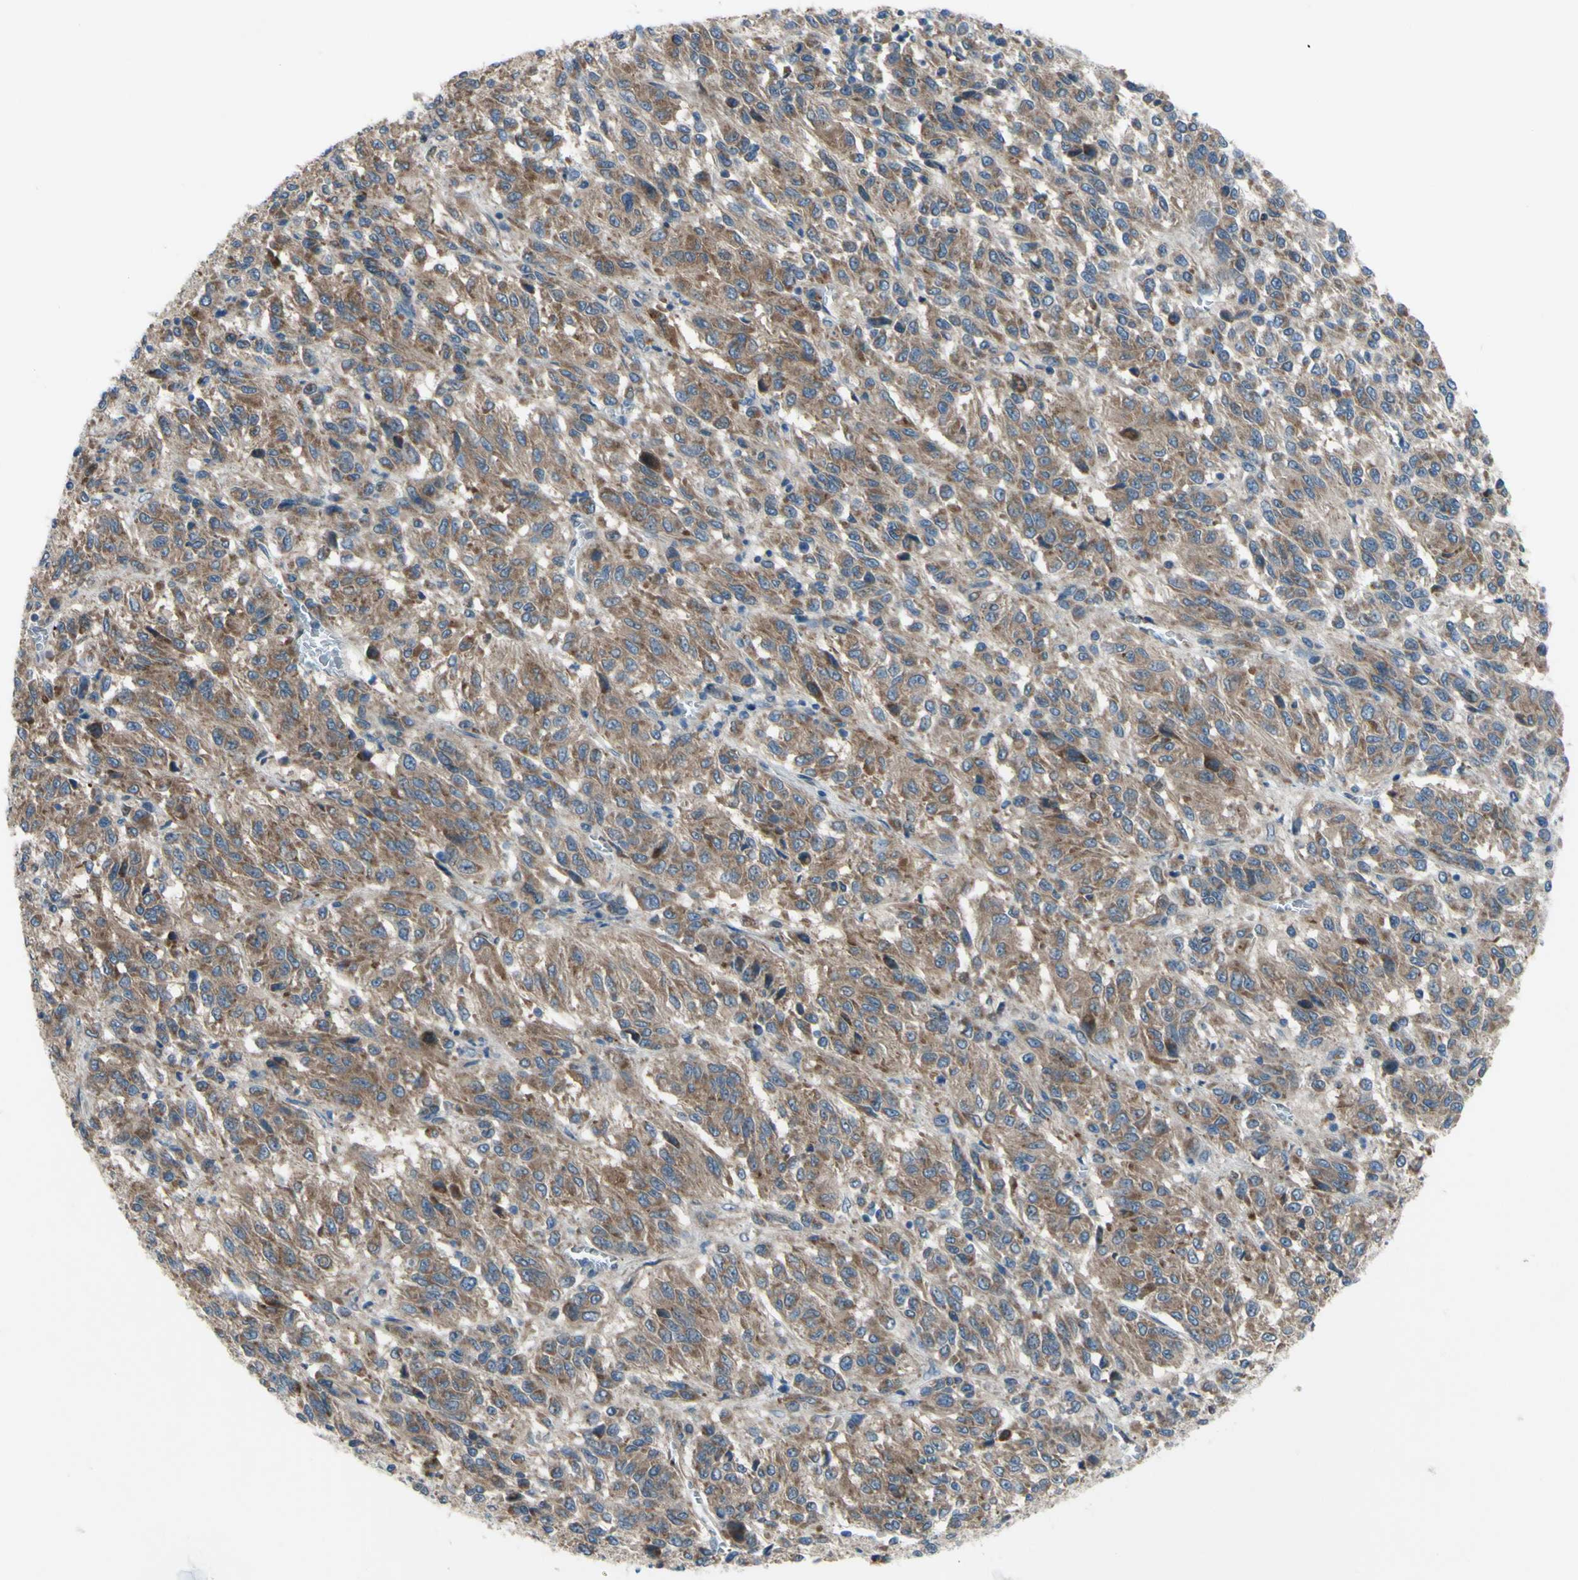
{"staining": {"intensity": "moderate", "quantity": ">75%", "location": "cytoplasmic/membranous"}, "tissue": "melanoma", "cell_type": "Tumor cells", "image_type": "cancer", "snomed": [{"axis": "morphology", "description": "Malignant melanoma, Metastatic site"}, {"axis": "topography", "description": "Lung"}], "caption": "Protein staining shows moderate cytoplasmic/membranous expression in about >75% of tumor cells in melanoma.", "gene": "GRAMD2B", "patient": {"sex": "male", "age": 64}}